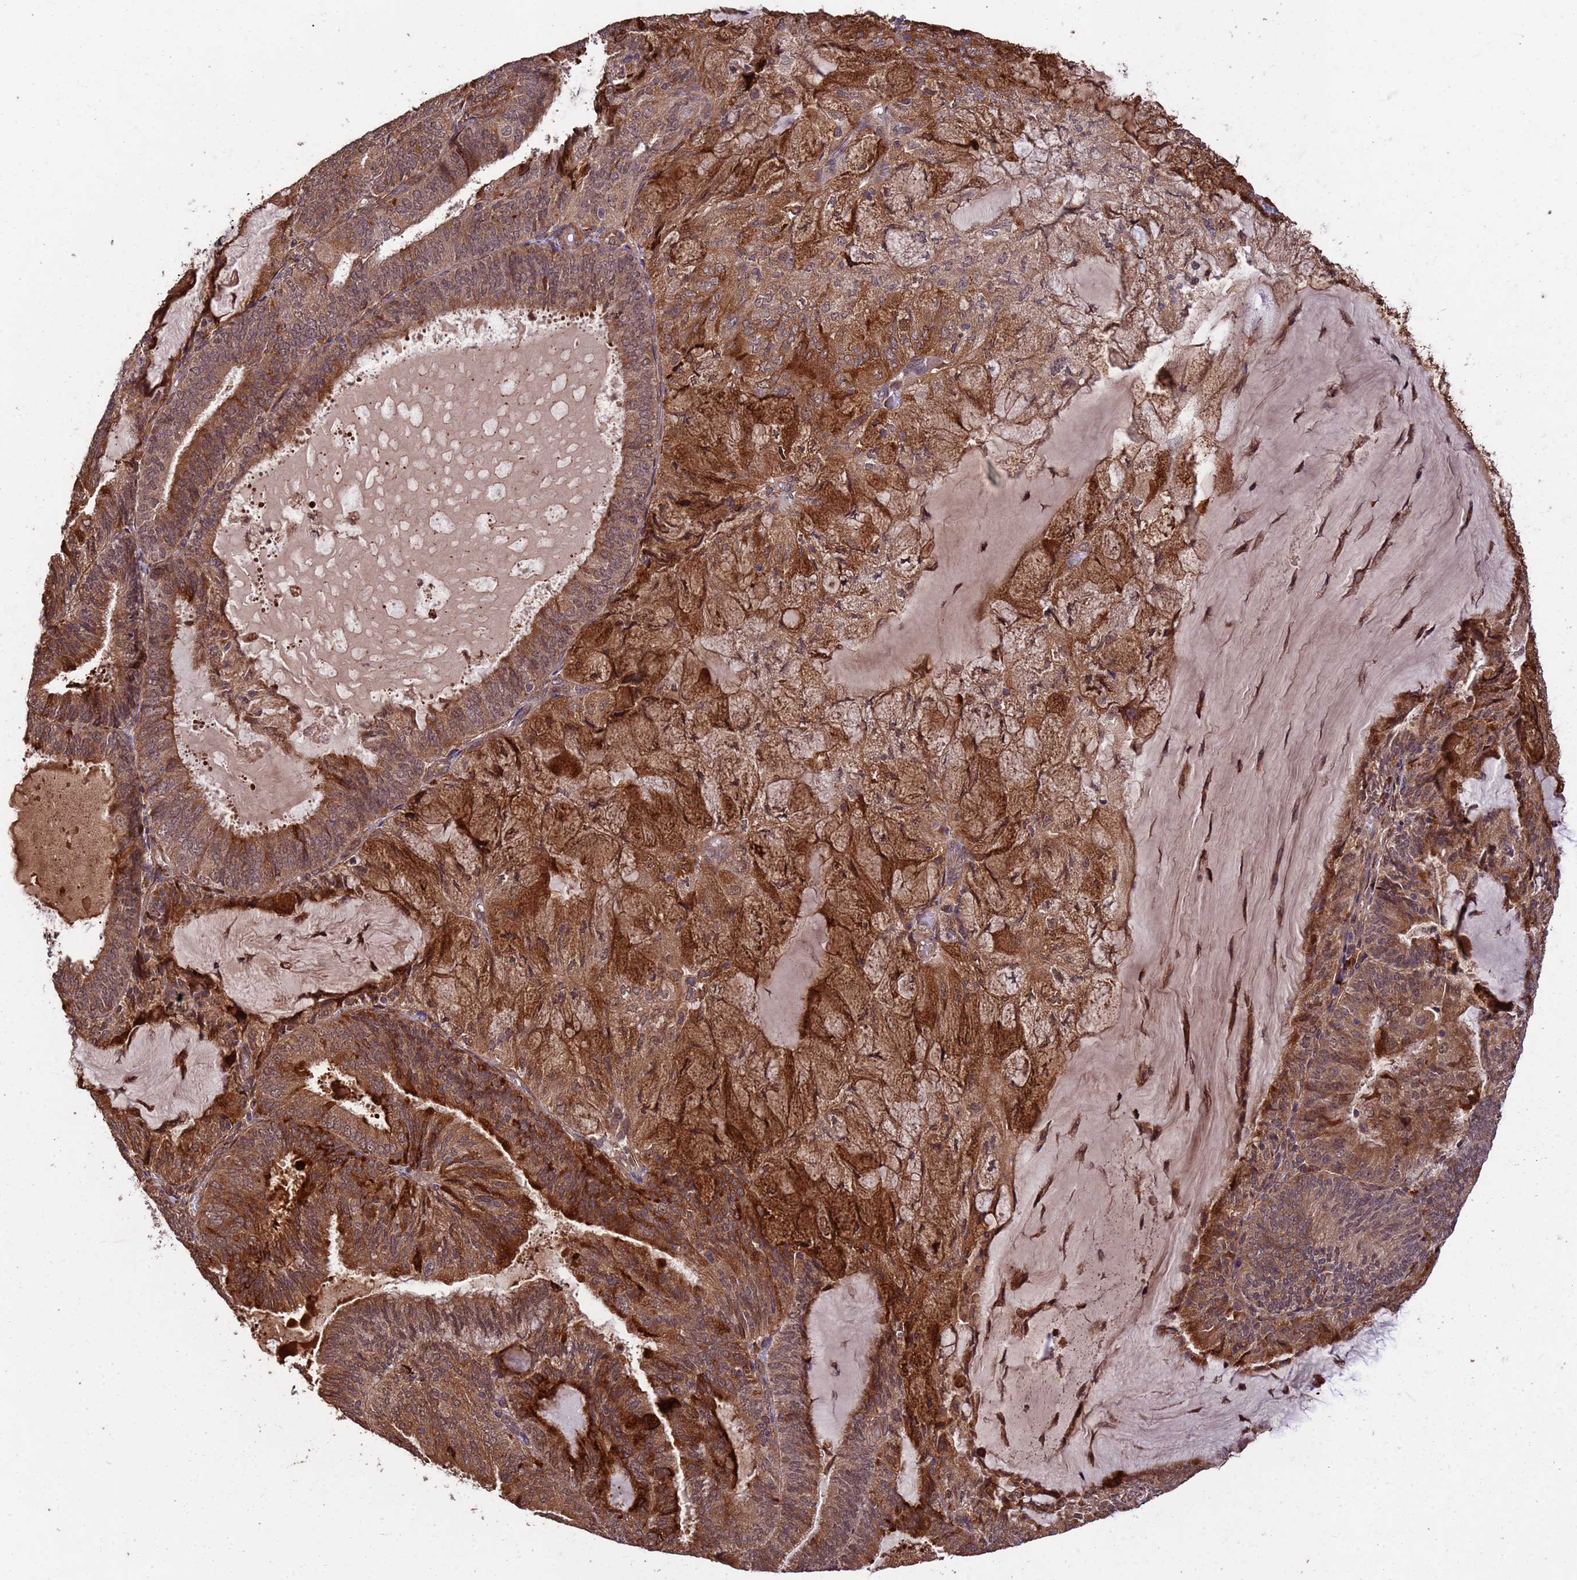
{"staining": {"intensity": "moderate", "quantity": ">75%", "location": "cytoplasmic/membranous"}, "tissue": "endometrial cancer", "cell_type": "Tumor cells", "image_type": "cancer", "snomed": [{"axis": "morphology", "description": "Adenocarcinoma, NOS"}, {"axis": "topography", "description": "Endometrium"}], "caption": "Immunohistochemistry photomicrograph of human adenocarcinoma (endometrial) stained for a protein (brown), which shows medium levels of moderate cytoplasmic/membranous staining in about >75% of tumor cells.", "gene": "ZNF619", "patient": {"sex": "female", "age": 81}}